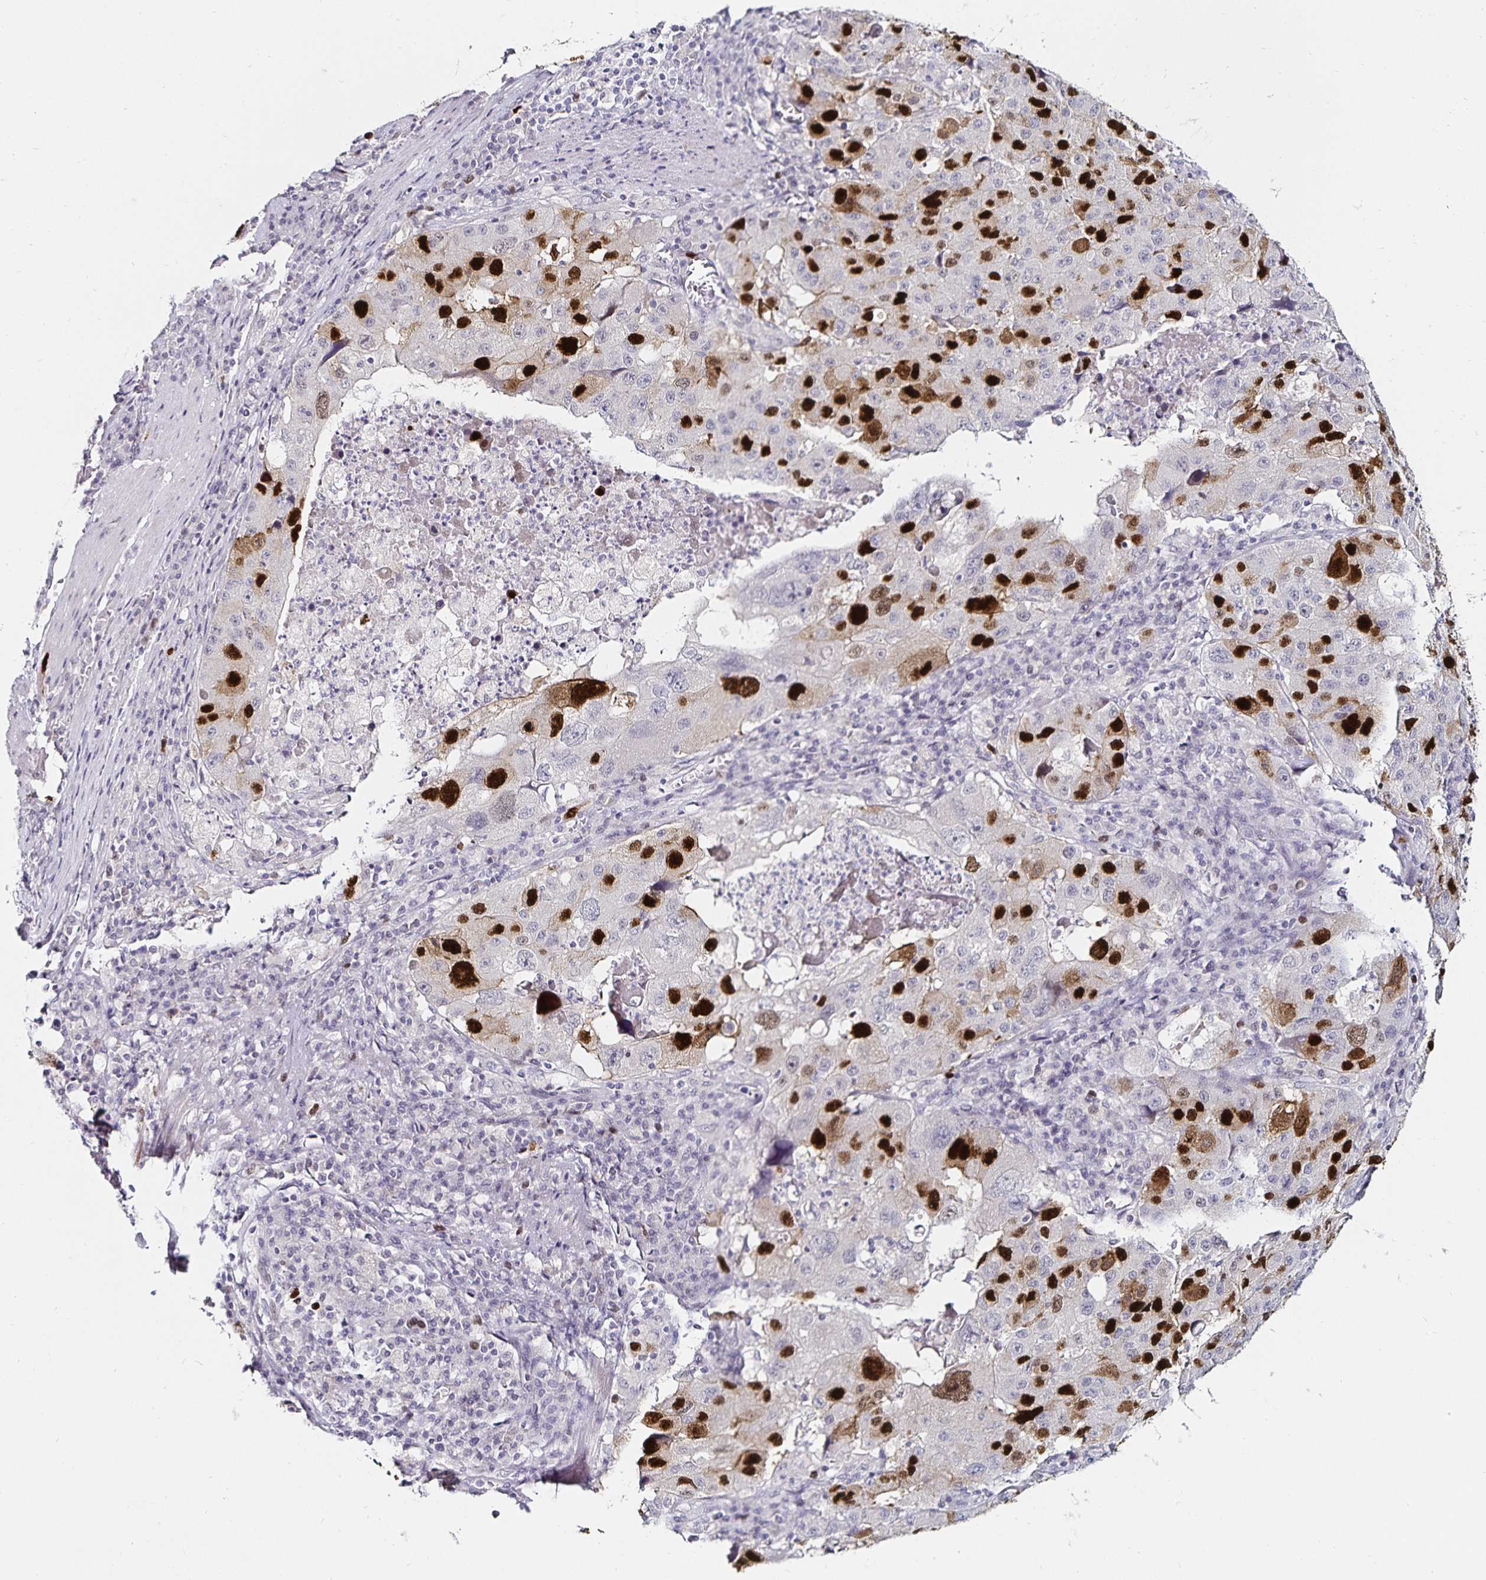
{"staining": {"intensity": "strong", "quantity": "25%-75%", "location": "nuclear"}, "tissue": "stomach cancer", "cell_type": "Tumor cells", "image_type": "cancer", "snomed": [{"axis": "morphology", "description": "Adenocarcinoma, NOS"}, {"axis": "topography", "description": "Stomach"}], "caption": "DAB (3,3'-diaminobenzidine) immunohistochemical staining of human adenocarcinoma (stomach) shows strong nuclear protein staining in about 25%-75% of tumor cells.", "gene": "ANLN", "patient": {"sex": "male", "age": 71}}